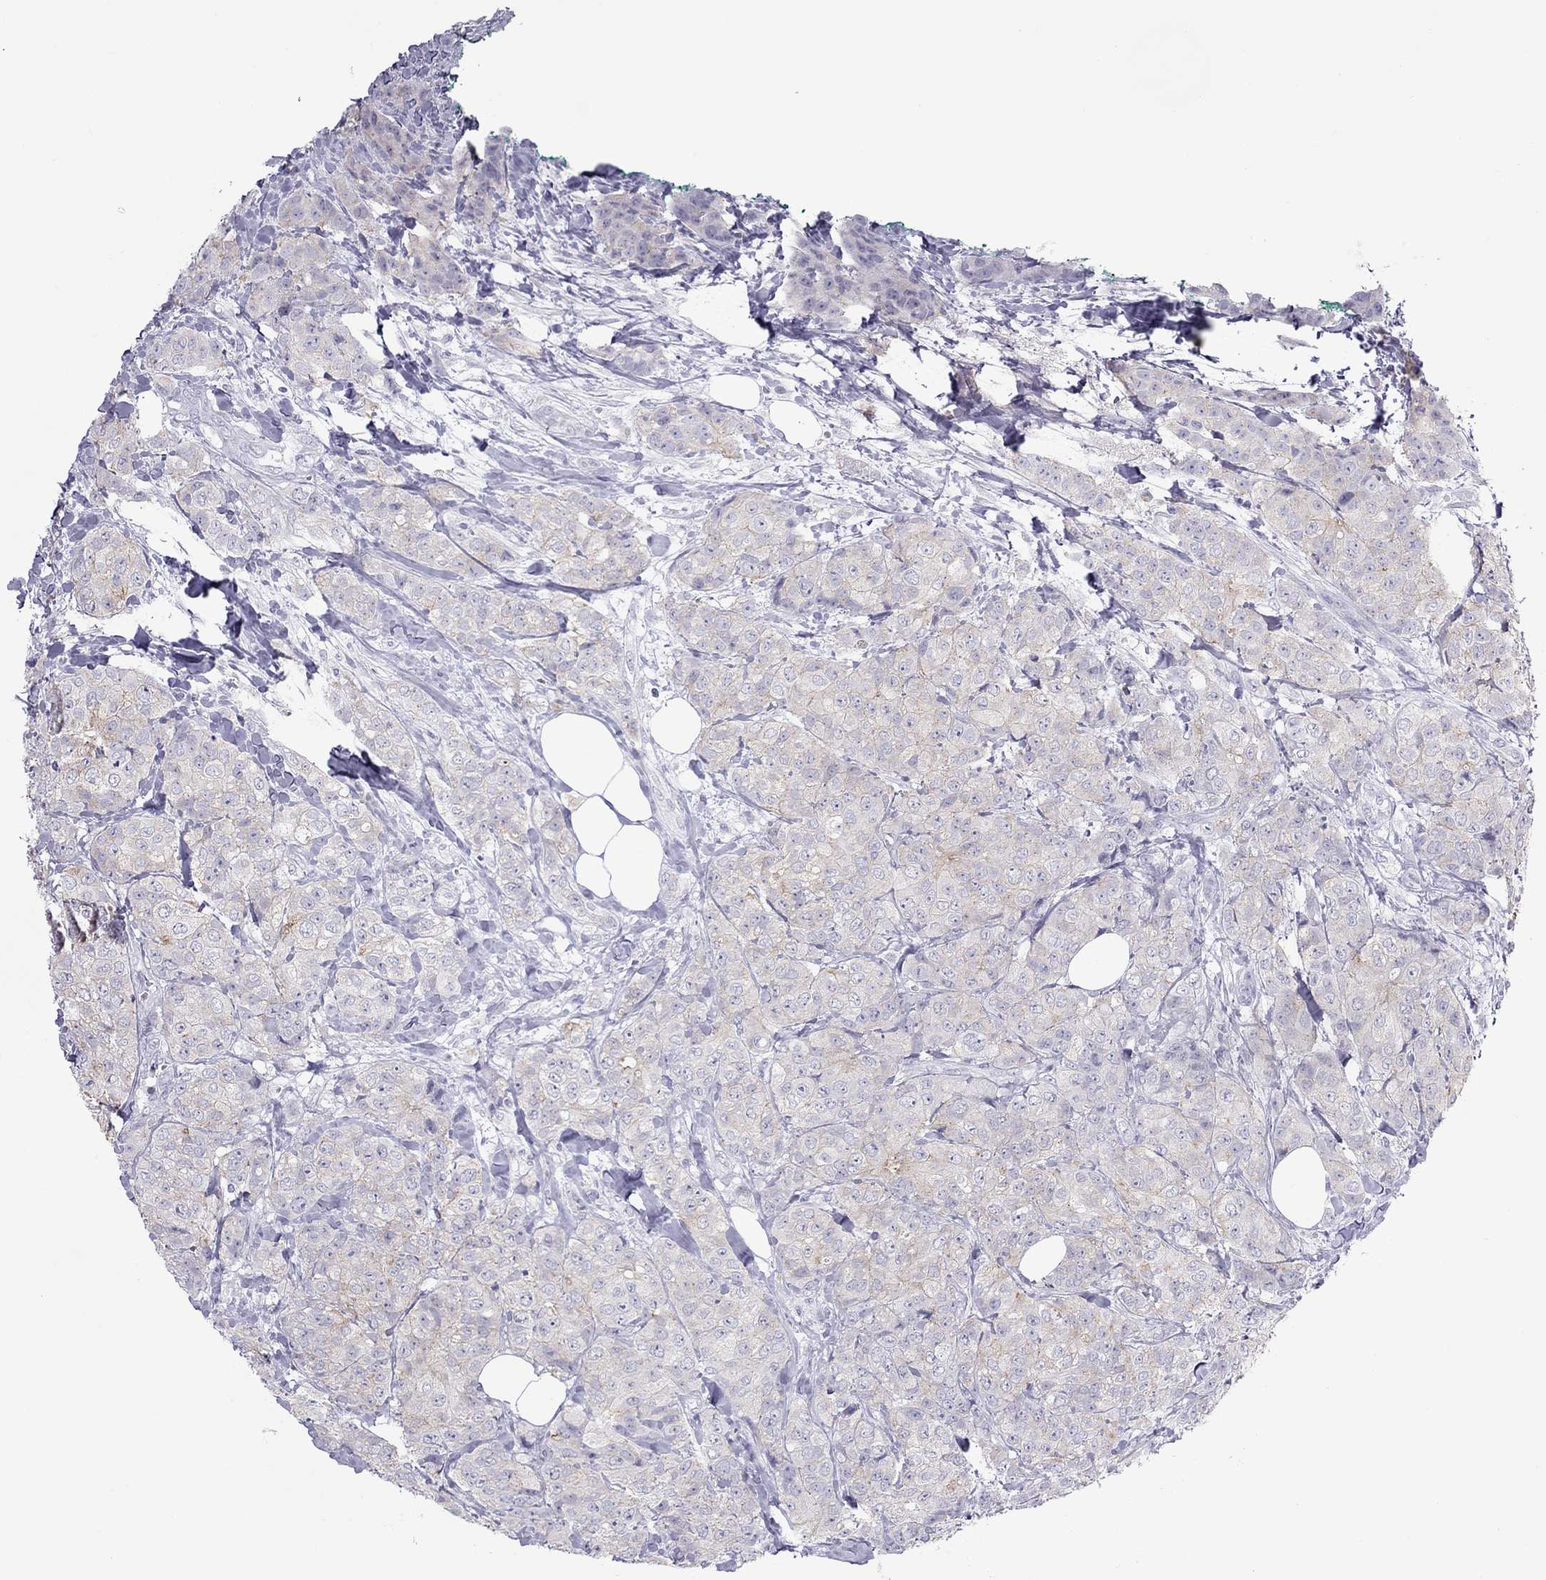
{"staining": {"intensity": "weak", "quantity": "25%-75%", "location": "cytoplasmic/membranous"}, "tissue": "breast cancer", "cell_type": "Tumor cells", "image_type": "cancer", "snomed": [{"axis": "morphology", "description": "Duct carcinoma"}, {"axis": "topography", "description": "Breast"}], "caption": "Protein expression by immunohistochemistry (IHC) demonstrates weak cytoplasmic/membranous positivity in about 25%-75% of tumor cells in breast cancer (infiltrating ductal carcinoma). The protein of interest is stained brown, and the nuclei are stained in blue (DAB IHC with brightfield microscopy, high magnification).", "gene": "TEX14", "patient": {"sex": "female", "age": 43}}